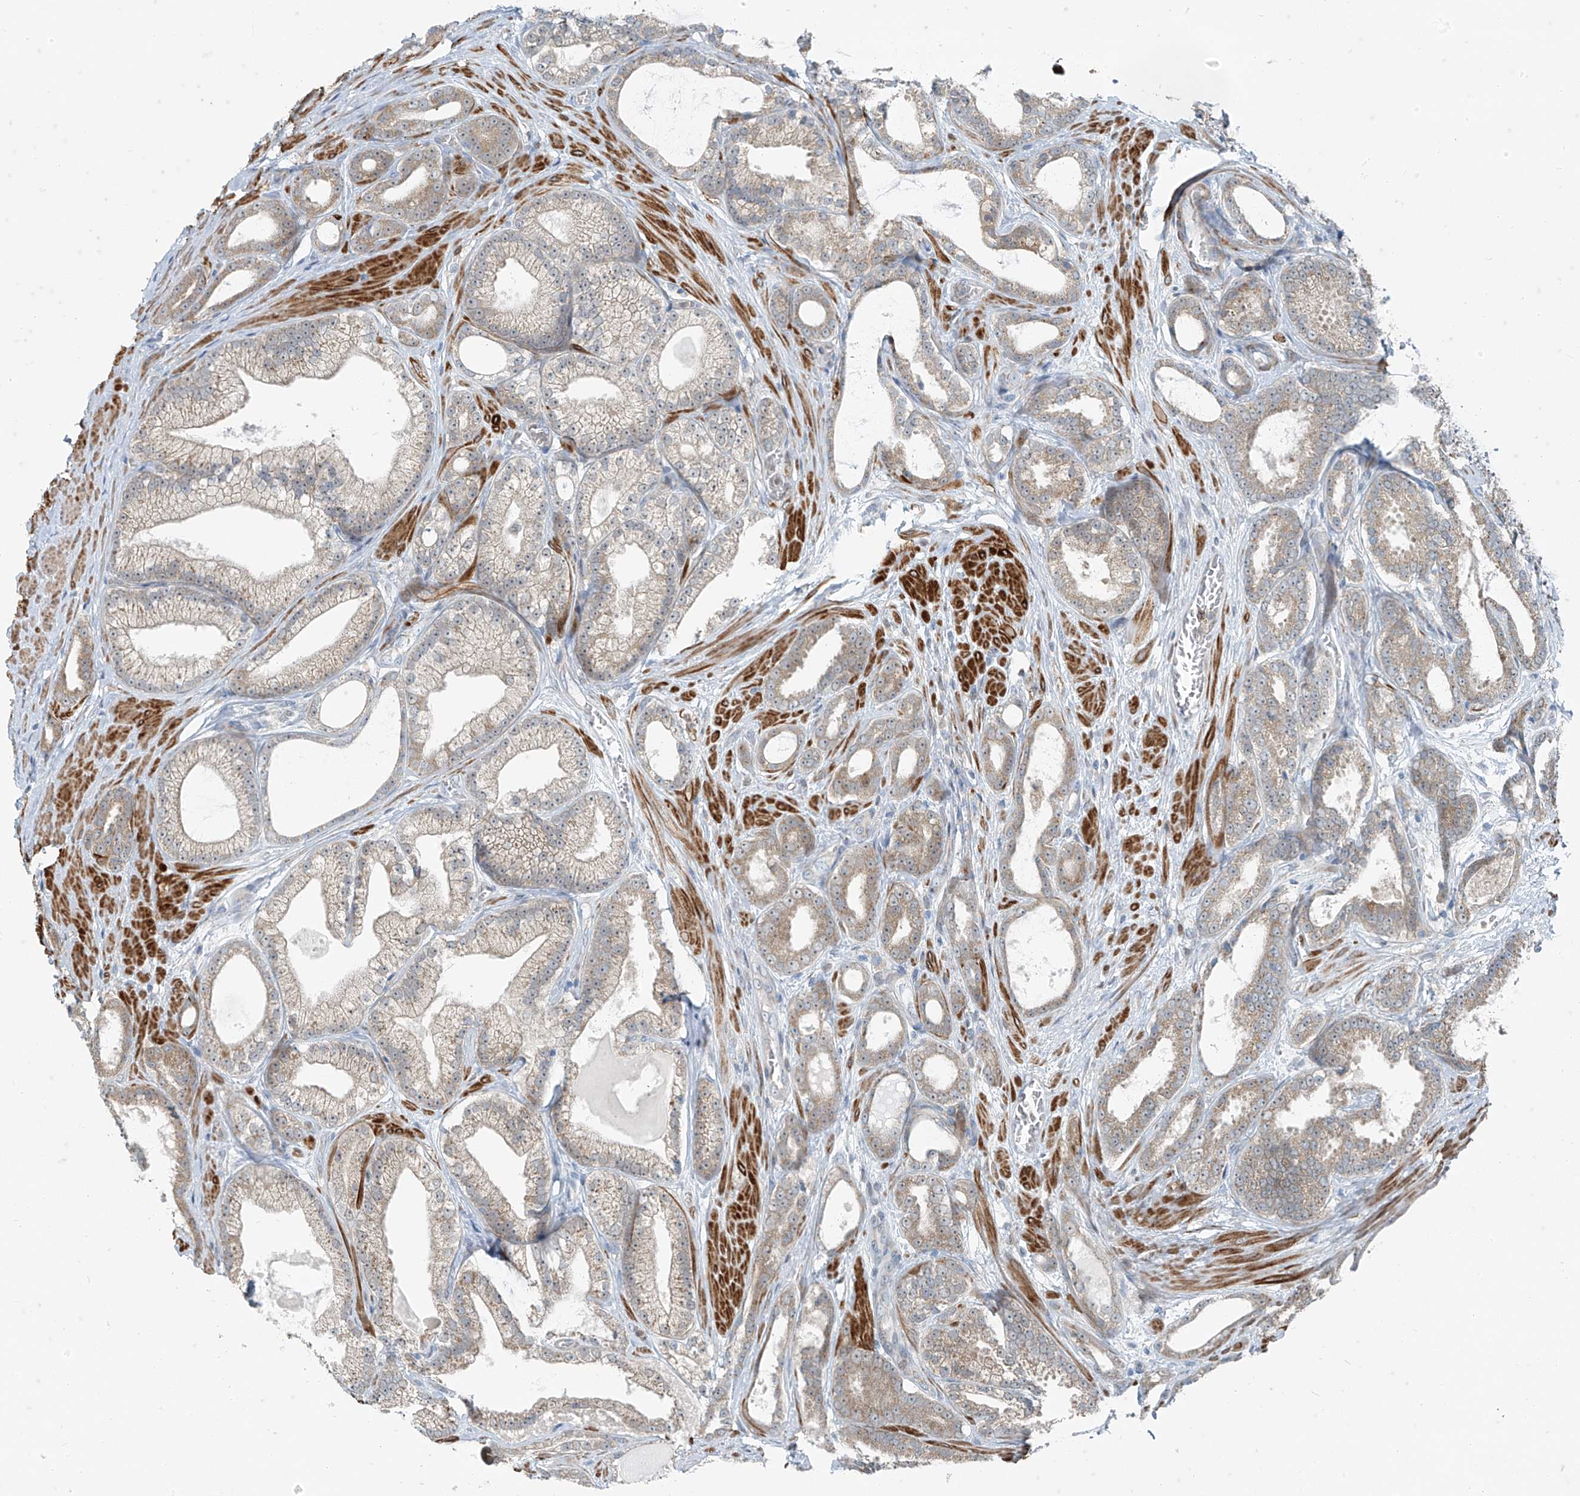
{"staining": {"intensity": "weak", "quantity": "<25%", "location": "cytoplasmic/membranous"}, "tissue": "prostate cancer", "cell_type": "Tumor cells", "image_type": "cancer", "snomed": [{"axis": "morphology", "description": "Adenocarcinoma, High grade"}, {"axis": "topography", "description": "Prostate"}], "caption": "This is an IHC image of human prostate cancer (high-grade adenocarcinoma). There is no staining in tumor cells.", "gene": "PPCS", "patient": {"sex": "male", "age": 60}}